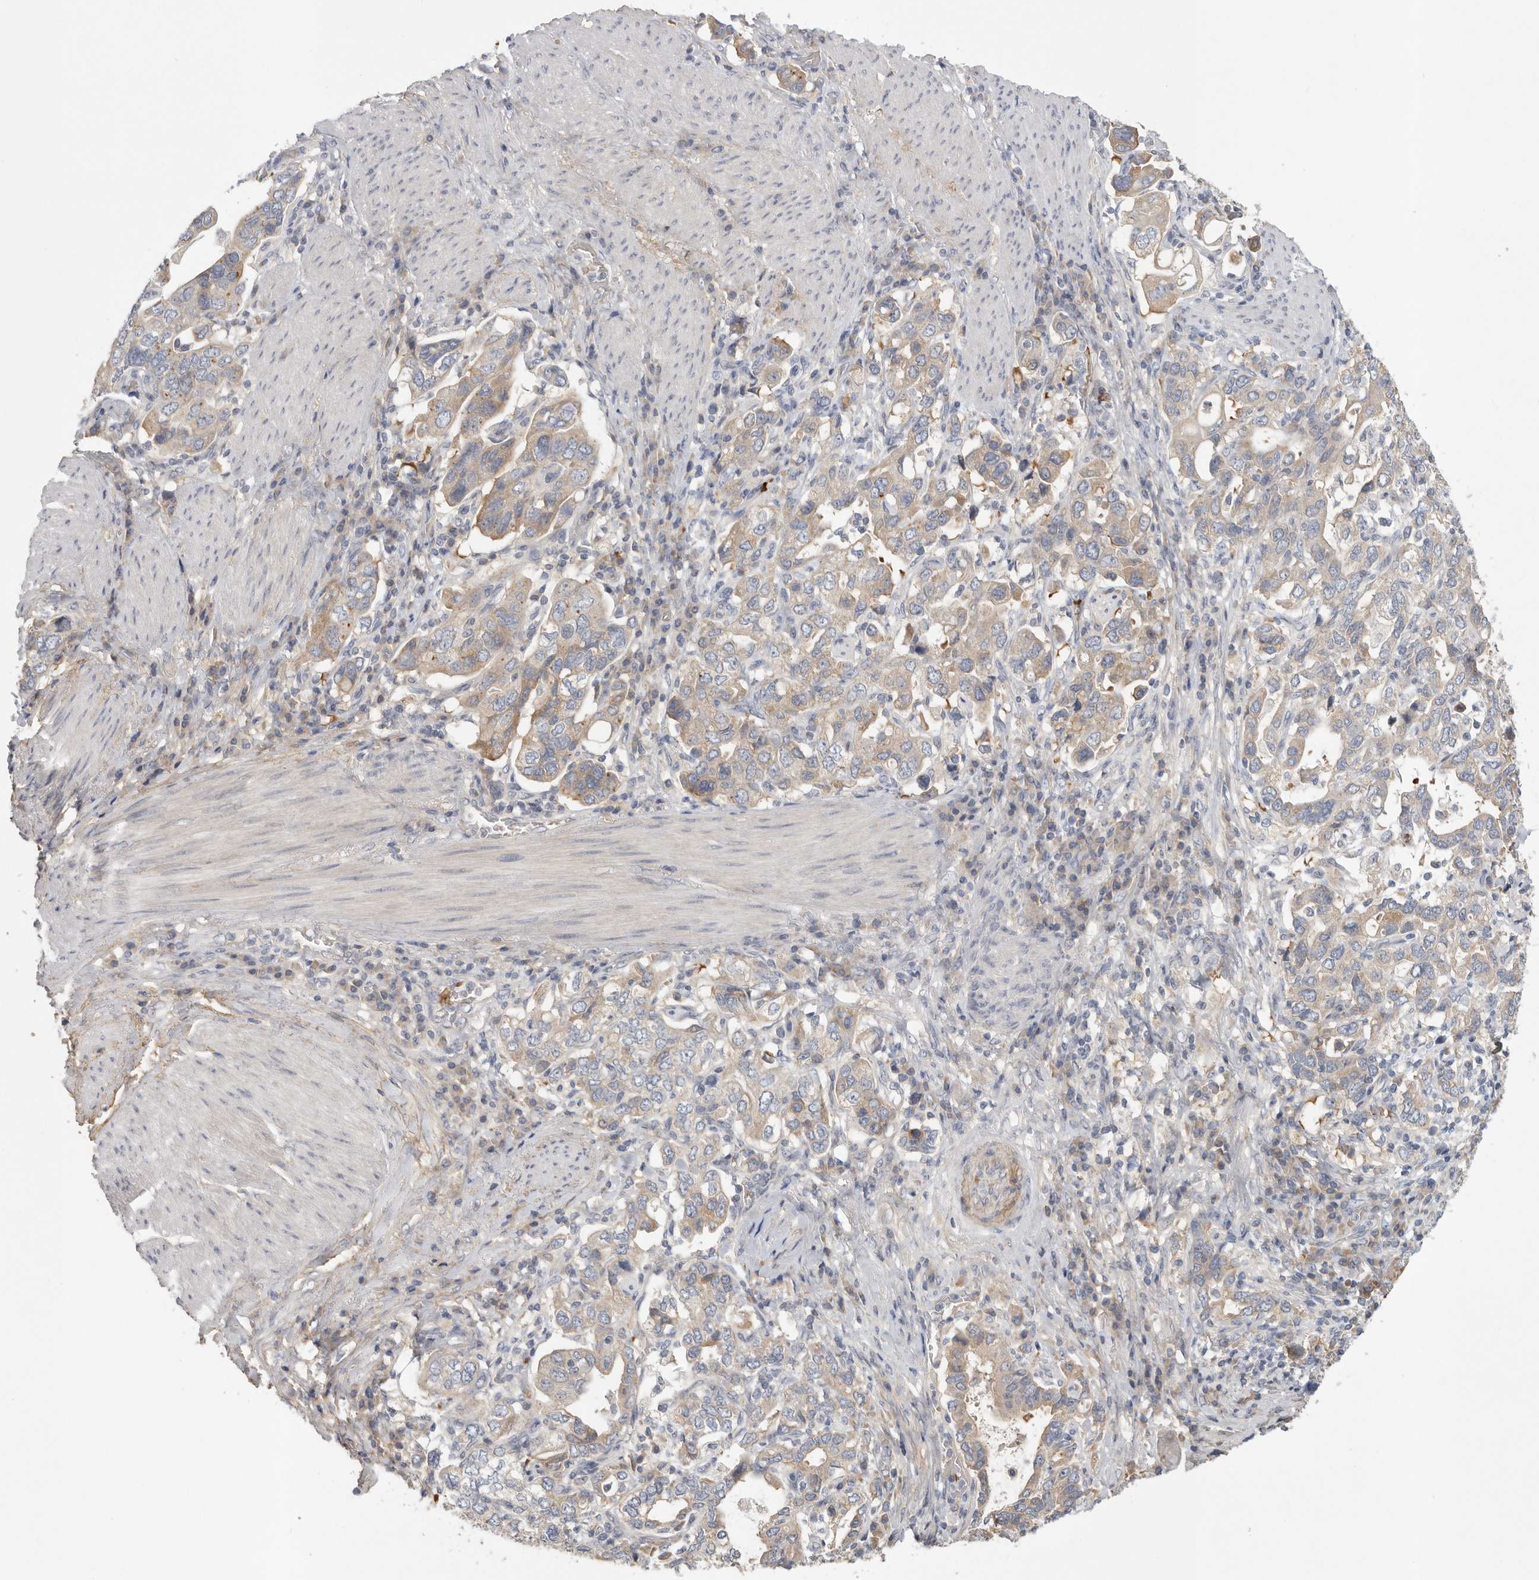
{"staining": {"intensity": "moderate", "quantity": "25%-75%", "location": "cytoplasmic/membranous"}, "tissue": "stomach cancer", "cell_type": "Tumor cells", "image_type": "cancer", "snomed": [{"axis": "morphology", "description": "Adenocarcinoma, NOS"}, {"axis": "topography", "description": "Stomach, upper"}], "caption": "Human adenocarcinoma (stomach) stained with a brown dye exhibits moderate cytoplasmic/membranous positive positivity in about 25%-75% of tumor cells.", "gene": "CFAP298", "patient": {"sex": "male", "age": 62}}